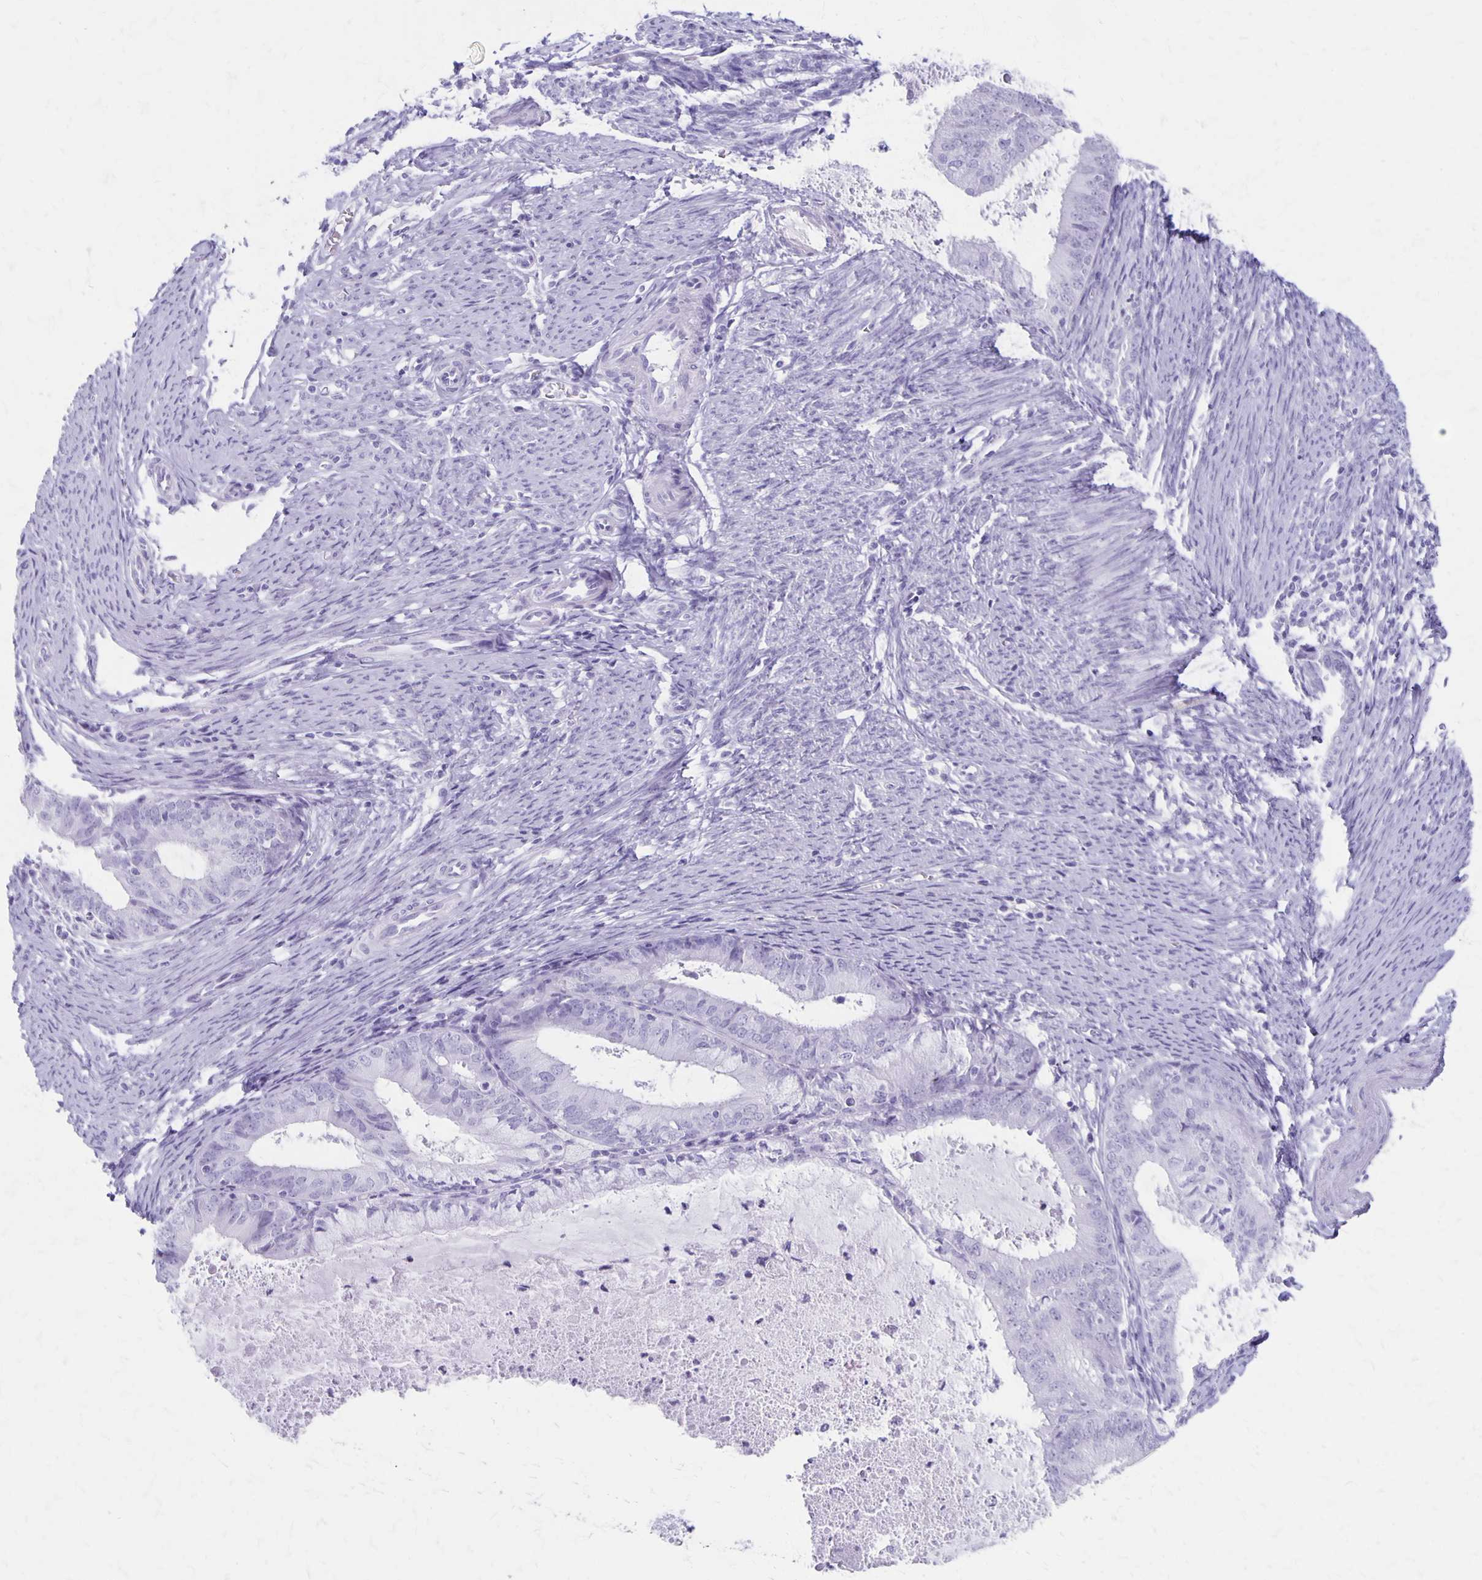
{"staining": {"intensity": "negative", "quantity": "none", "location": "none"}, "tissue": "endometrial cancer", "cell_type": "Tumor cells", "image_type": "cancer", "snomed": [{"axis": "morphology", "description": "Adenocarcinoma, NOS"}, {"axis": "topography", "description": "Endometrium"}], "caption": "IHC of endometrial cancer (adenocarcinoma) demonstrates no expression in tumor cells.", "gene": "MAGEC2", "patient": {"sex": "female", "age": 57}}